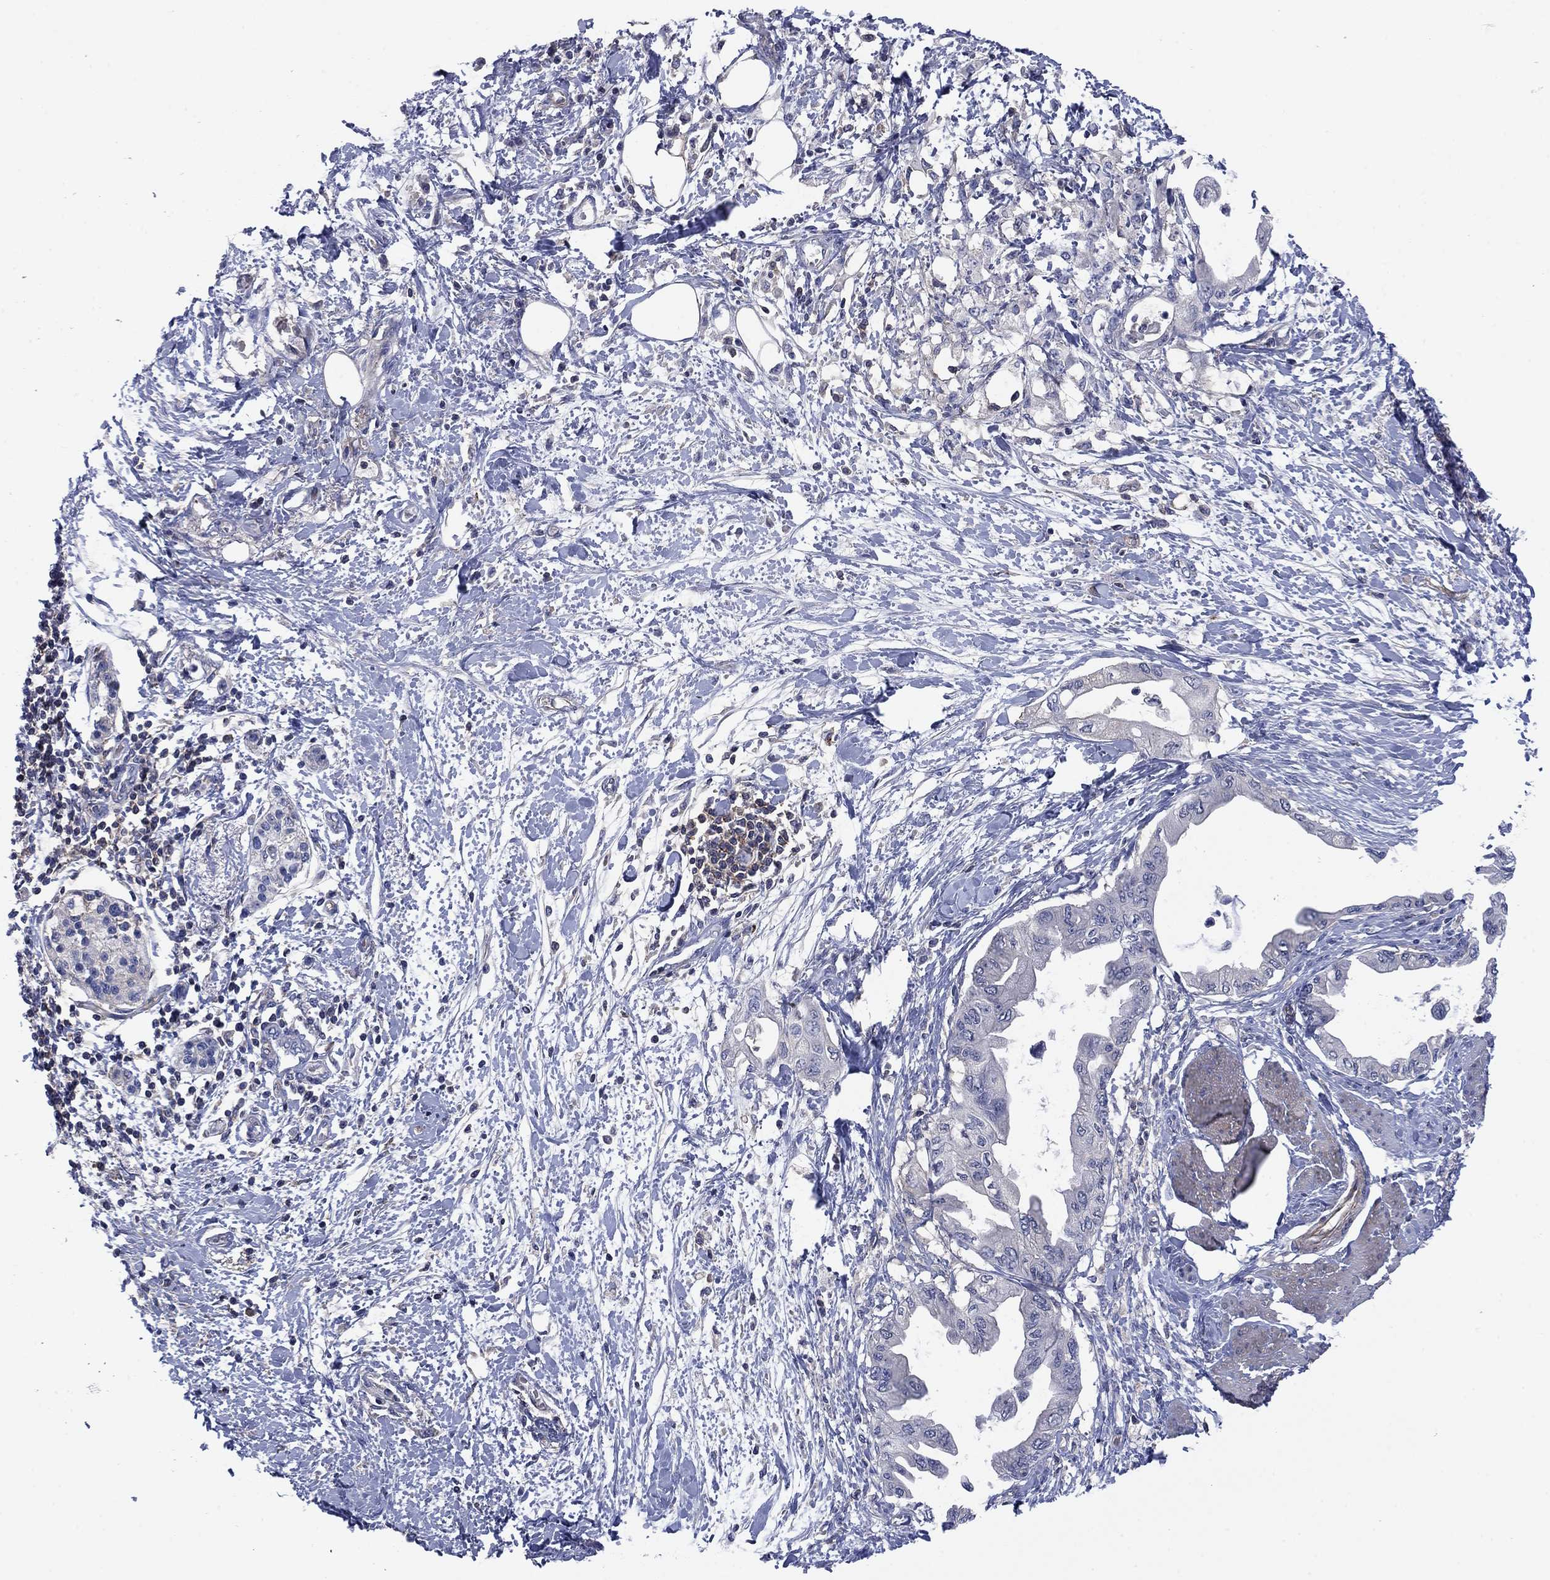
{"staining": {"intensity": "negative", "quantity": "none", "location": "none"}, "tissue": "pancreatic cancer", "cell_type": "Tumor cells", "image_type": "cancer", "snomed": [{"axis": "morphology", "description": "Normal tissue, NOS"}, {"axis": "morphology", "description": "Adenocarcinoma, NOS"}, {"axis": "topography", "description": "Pancreas"}, {"axis": "topography", "description": "Duodenum"}], "caption": "Immunohistochemical staining of pancreatic adenocarcinoma demonstrates no significant positivity in tumor cells.", "gene": "PSD4", "patient": {"sex": "female", "age": 60}}